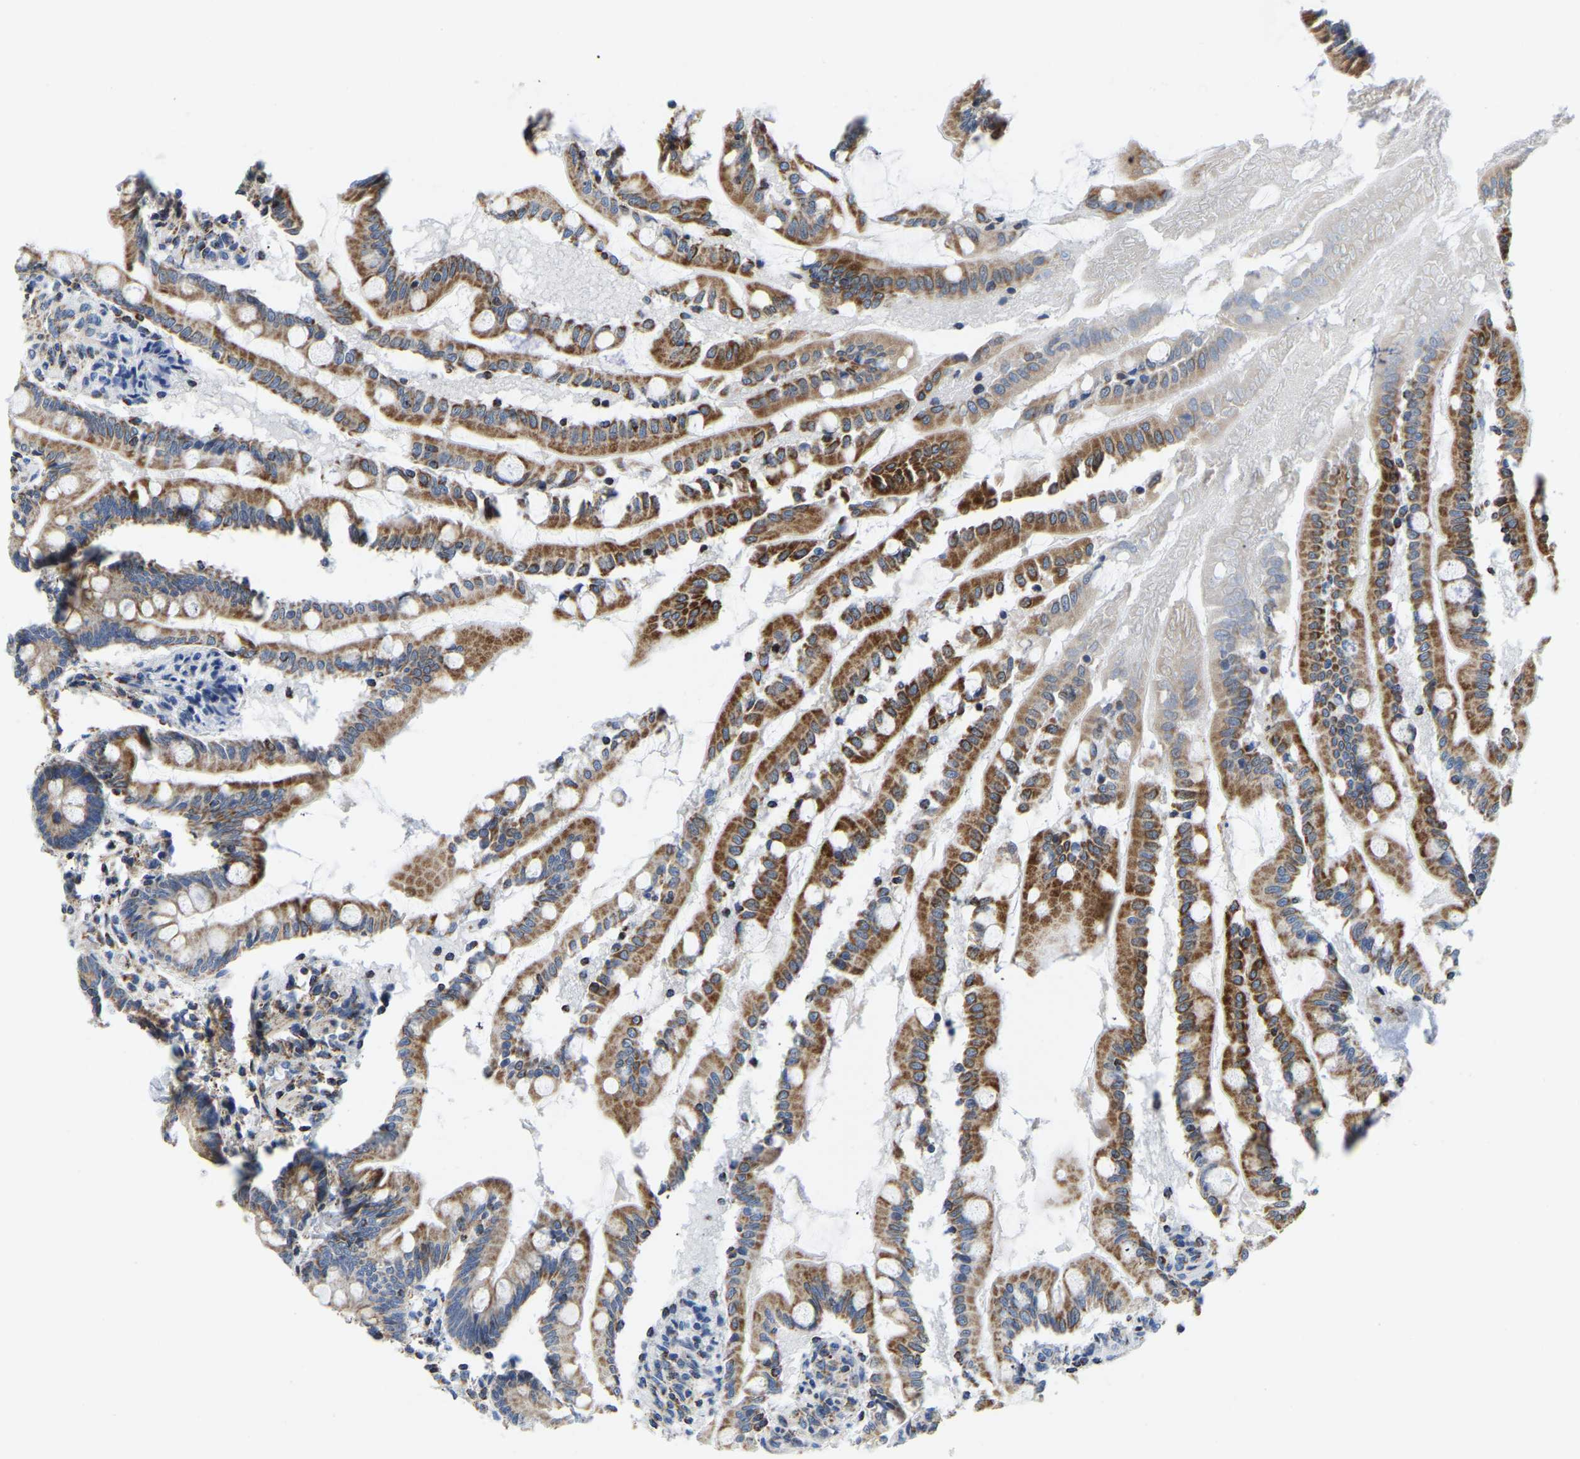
{"staining": {"intensity": "moderate", "quantity": ">75%", "location": "cytoplasmic/membranous"}, "tissue": "small intestine", "cell_type": "Glandular cells", "image_type": "normal", "snomed": [{"axis": "morphology", "description": "Normal tissue, NOS"}, {"axis": "topography", "description": "Small intestine"}], "caption": "The histopathology image reveals immunohistochemical staining of unremarkable small intestine. There is moderate cytoplasmic/membranous staining is identified in about >75% of glandular cells.", "gene": "SFXN1", "patient": {"sex": "female", "age": 56}}